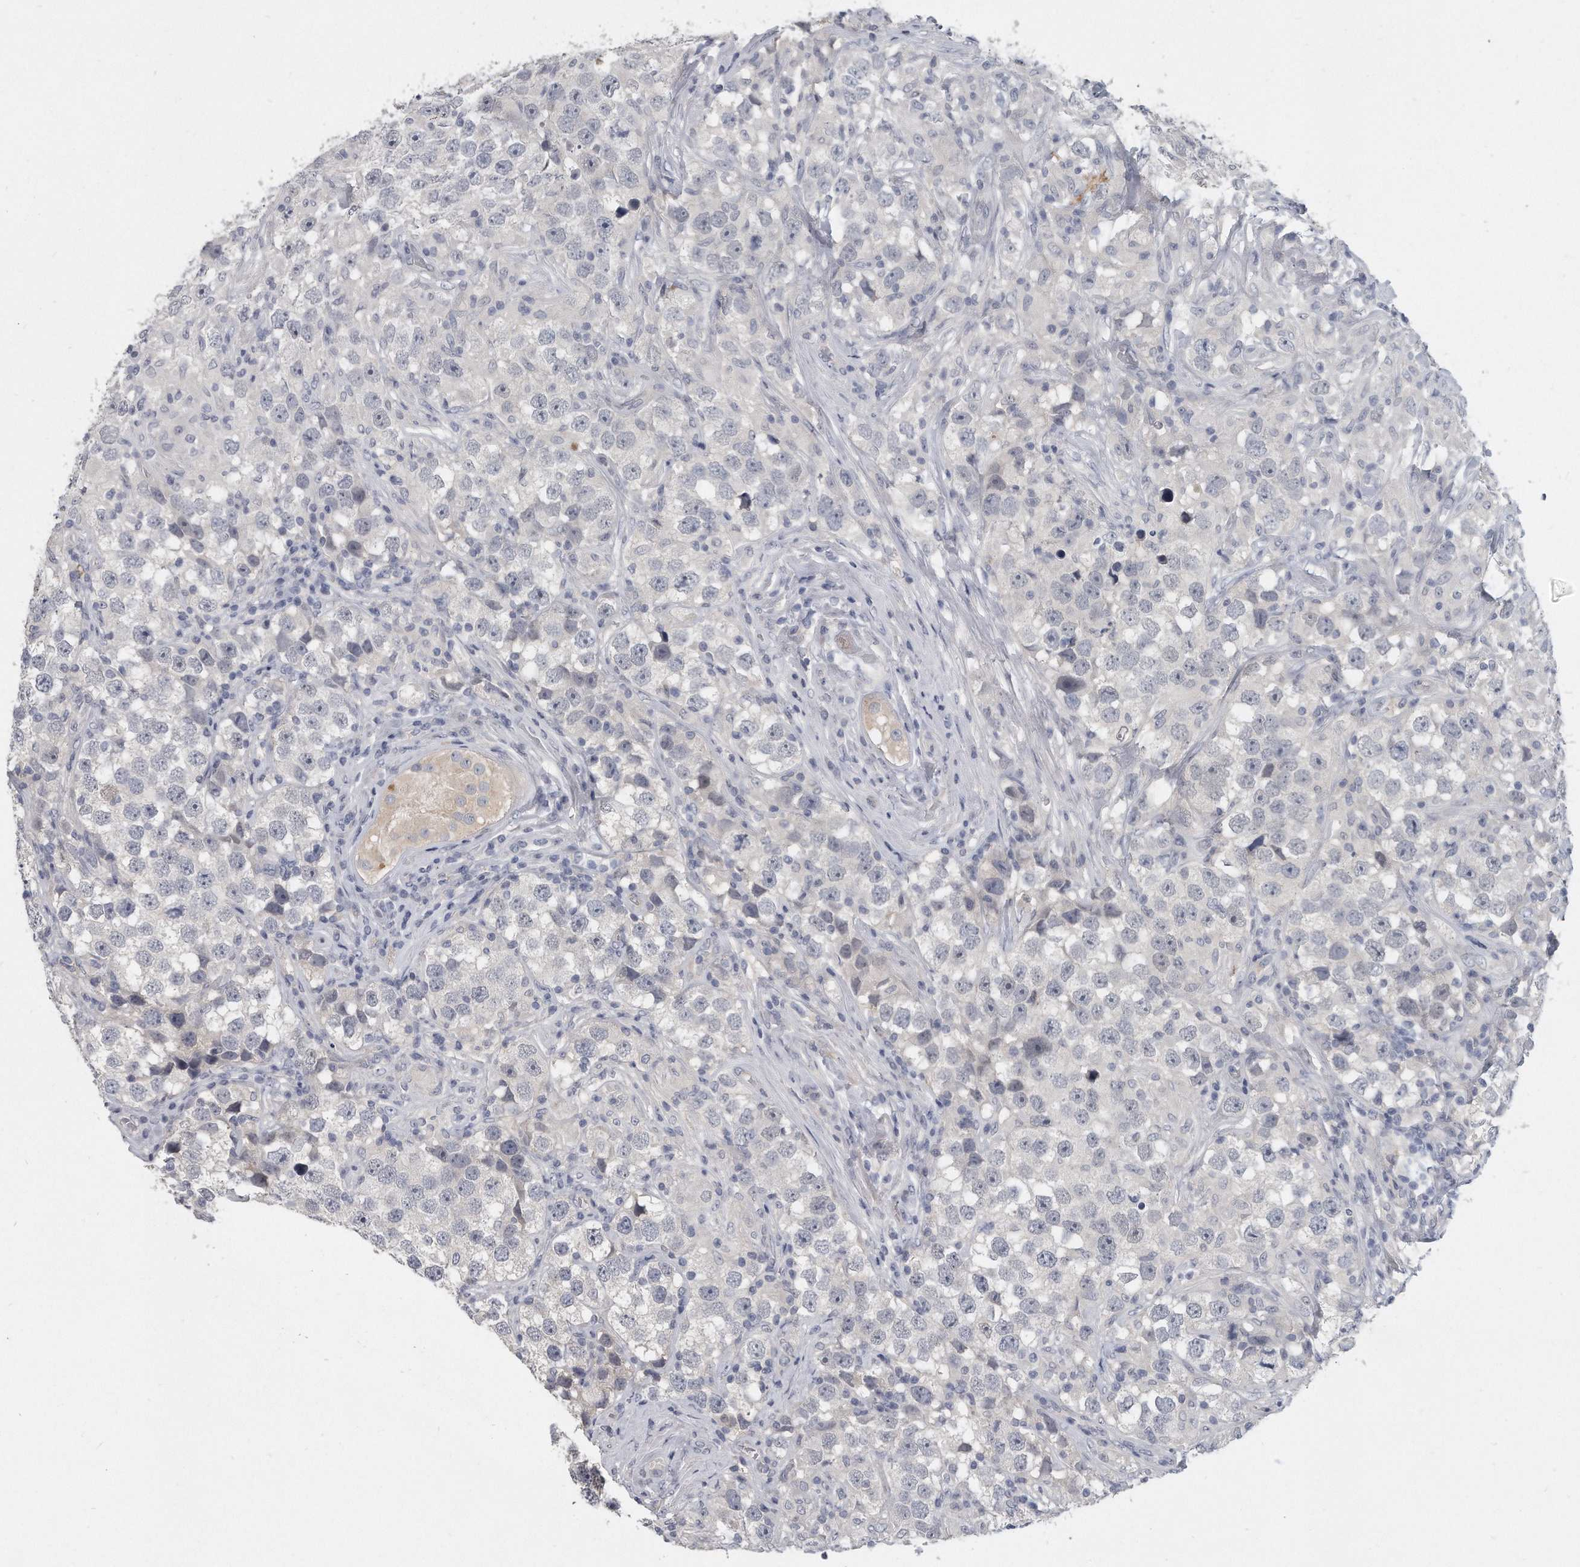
{"staining": {"intensity": "negative", "quantity": "none", "location": "none"}, "tissue": "testis cancer", "cell_type": "Tumor cells", "image_type": "cancer", "snomed": [{"axis": "morphology", "description": "Seminoma, NOS"}, {"axis": "topography", "description": "Testis"}], "caption": "Testis cancer stained for a protein using IHC demonstrates no positivity tumor cells.", "gene": "KLHL7", "patient": {"sex": "male", "age": 49}}